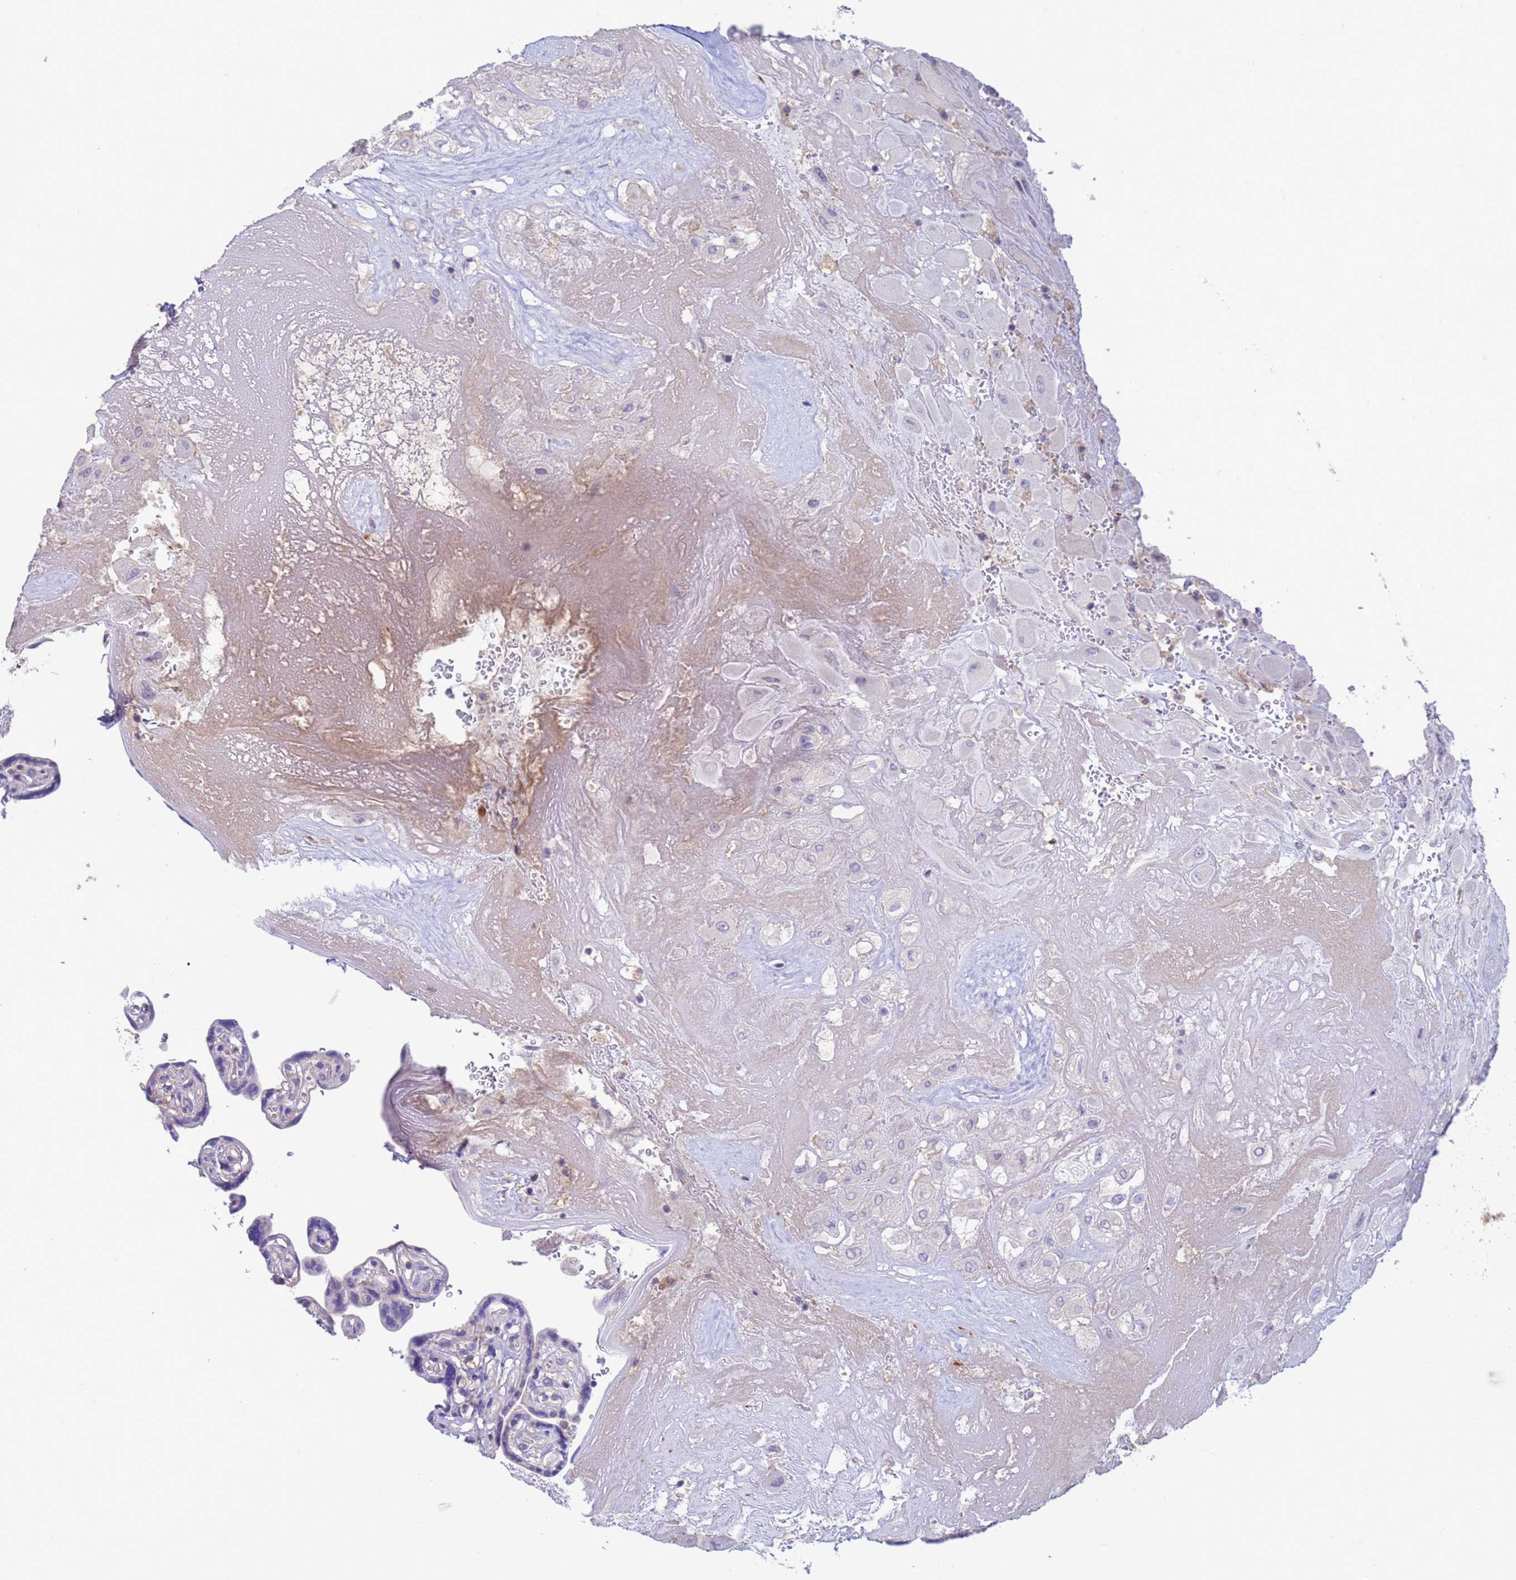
{"staining": {"intensity": "negative", "quantity": "none", "location": "none"}, "tissue": "placenta", "cell_type": "Decidual cells", "image_type": "normal", "snomed": [{"axis": "morphology", "description": "Normal tissue, NOS"}, {"axis": "topography", "description": "Placenta"}], "caption": "This histopathology image is of benign placenta stained with IHC to label a protein in brown with the nuclei are counter-stained blue. There is no staining in decidual cells.", "gene": "KLHL13", "patient": {"sex": "female", "age": 32}}